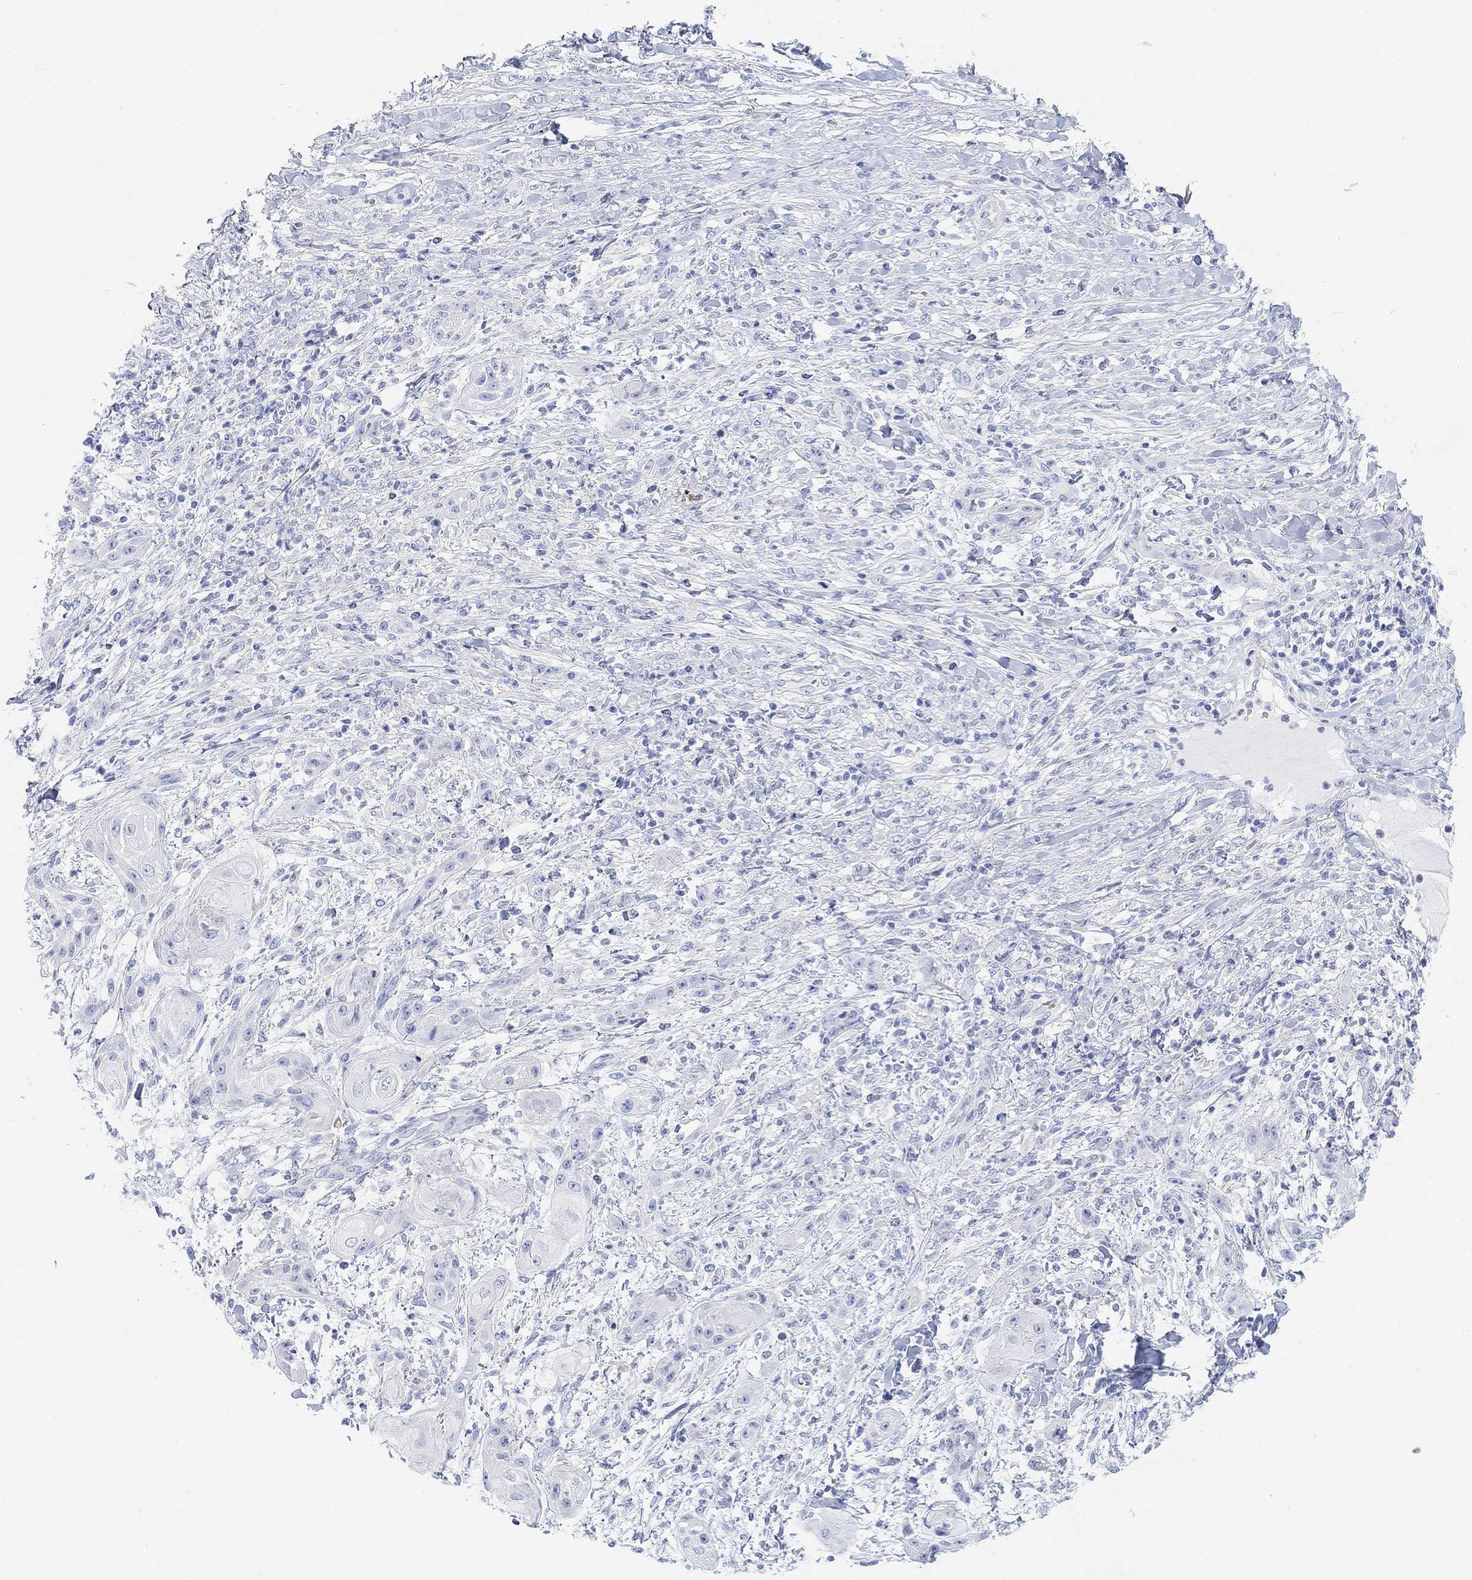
{"staining": {"intensity": "negative", "quantity": "none", "location": "none"}, "tissue": "skin cancer", "cell_type": "Tumor cells", "image_type": "cancer", "snomed": [{"axis": "morphology", "description": "Squamous cell carcinoma, NOS"}, {"axis": "topography", "description": "Skin"}], "caption": "Skin cancer (squamous cell carcinoma) was stained to show a protein in brown. There is no significant positivity in tumor cells. Nuclei are stained in blue.", "gene": "RETNLB", "patient": {"sex": "male", "age": 62}}